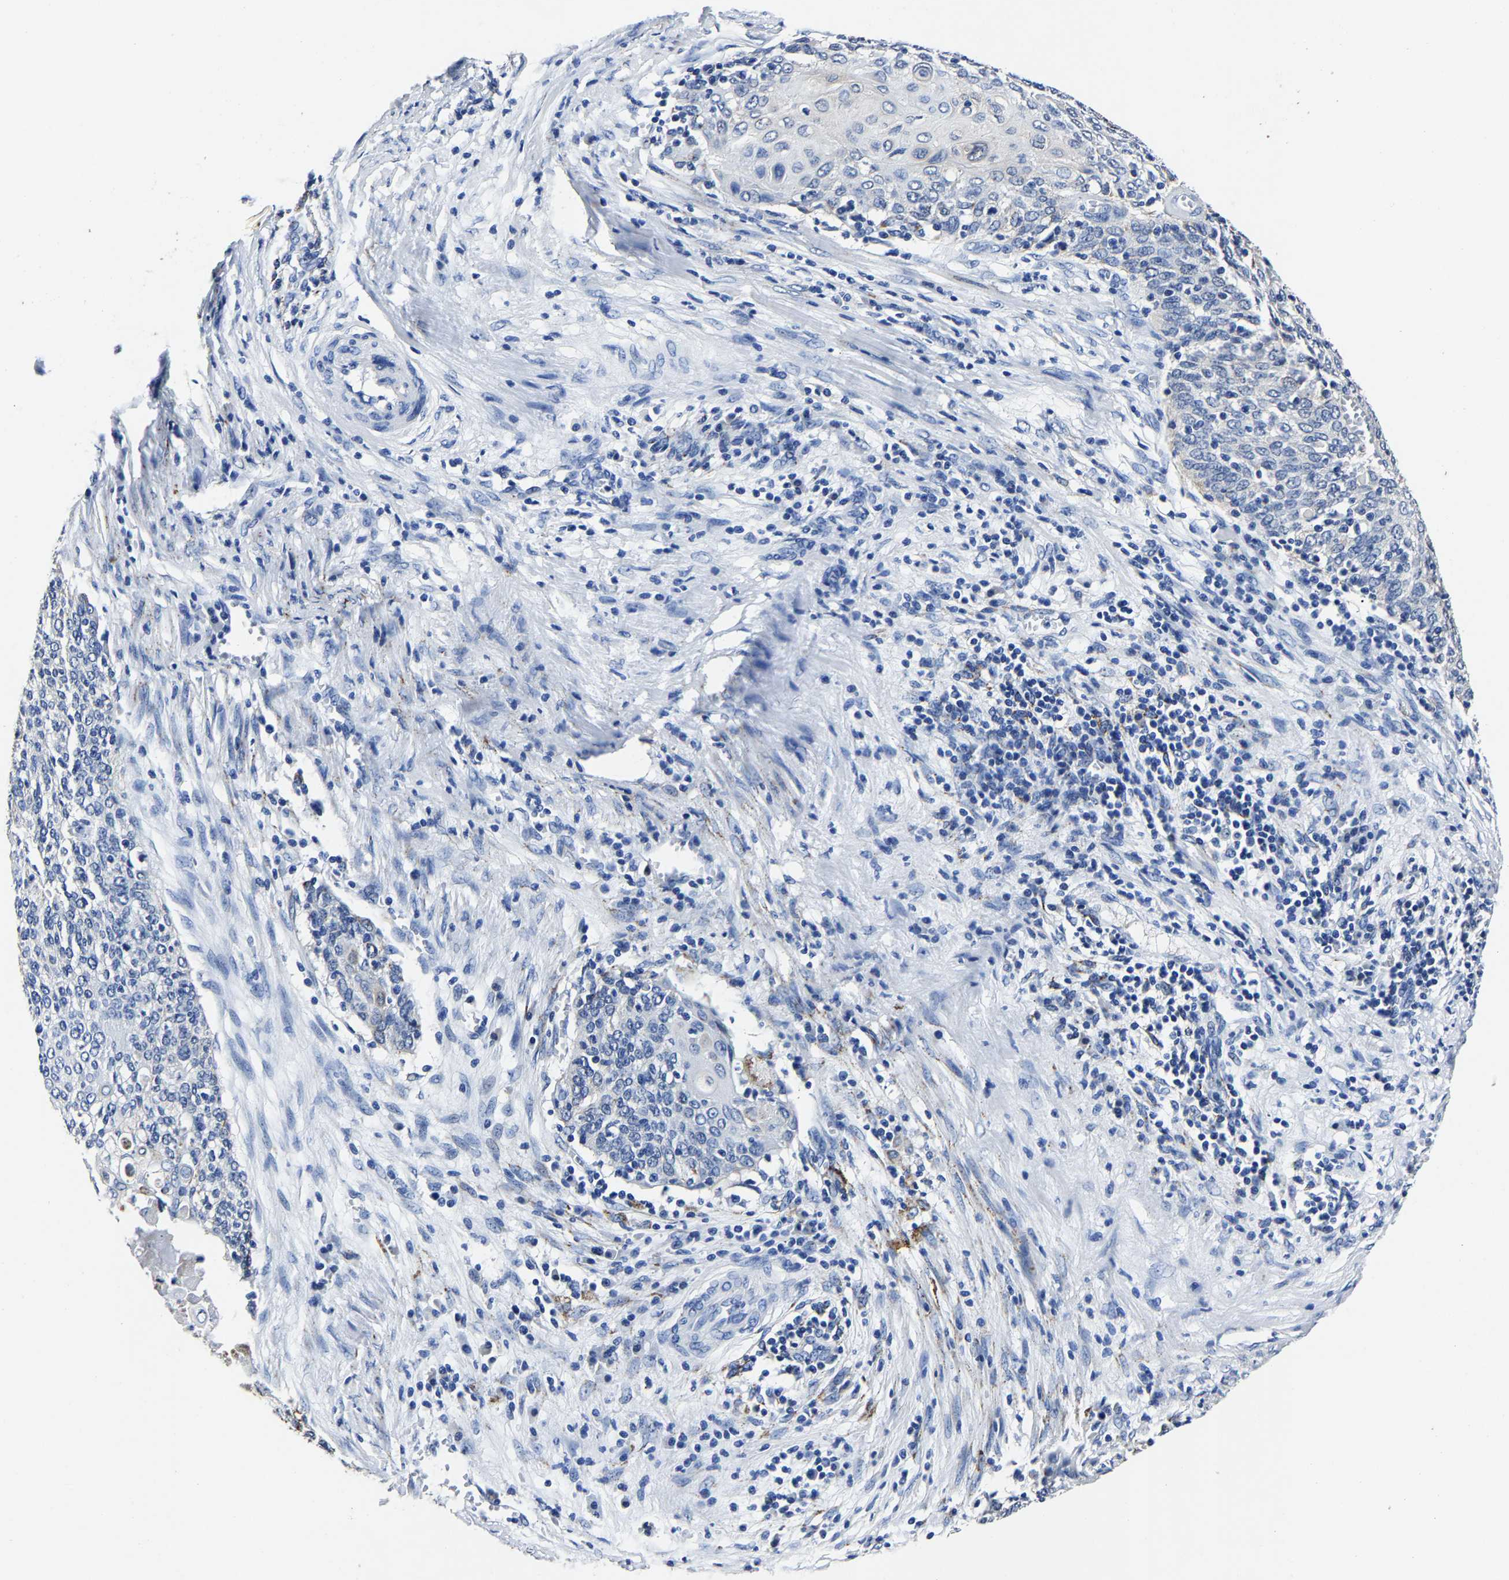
{"staining": {"intensity": "negative", "quantity": "none", "location": "none"}, "tissue": "cervical cancer", "cell_type": "Tumor cells", "image_type": "cancer", "snomed": [{"axis": "morphology", "description": "Squamous cell carcinoma, NOS"}, {"axis": "topography", "description": "Cervix"}], "caption": "A high-resolution histopathology image shows IHC staining of cervical cancer, which shows no significant positivity in tumor cells. (DAB immunohistochemistry (IHC), high magnification).", "gene": "PSPH", "patient": {"sex": "female", "age": 39}}